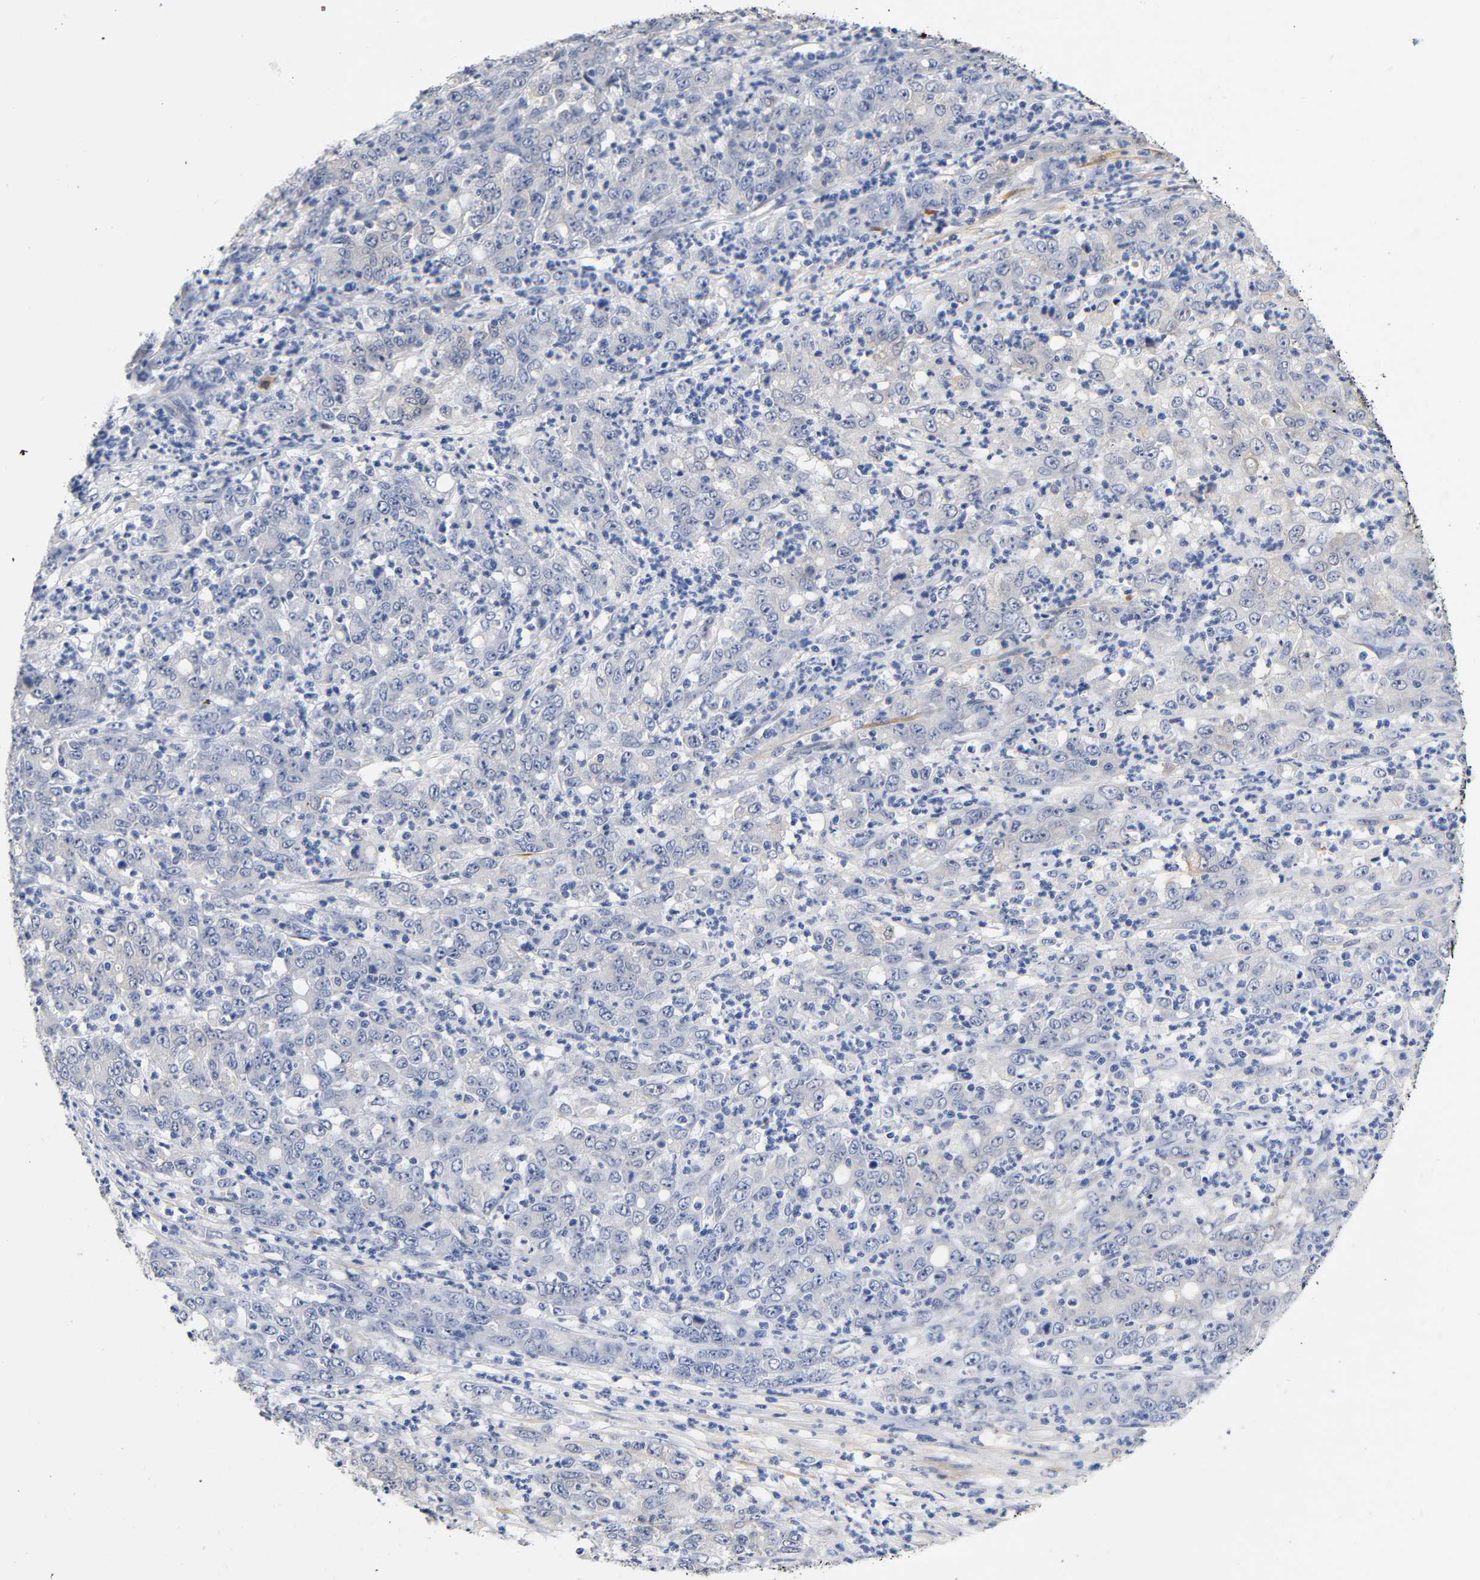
{"staining": {"intensity": "weak", "quantity": "<25%", "location": "cytoplasmic/membranous"}, "tissue": "stomach cancer", "cell_type": "Tumor cells", "image_type": "cancer", "snomed": [{"axis": "morphology", "description": "Adenocarcinoma, NOS"}, {"axis": "topography", "description": "Stomach, lower"}], "caption": "DAB immunohistochemical staining of human stomach adenocarcinoma displays no significant expression in tumor cells.", "gene": "TNC", "patient": {"sex": "female", "age": 71}}